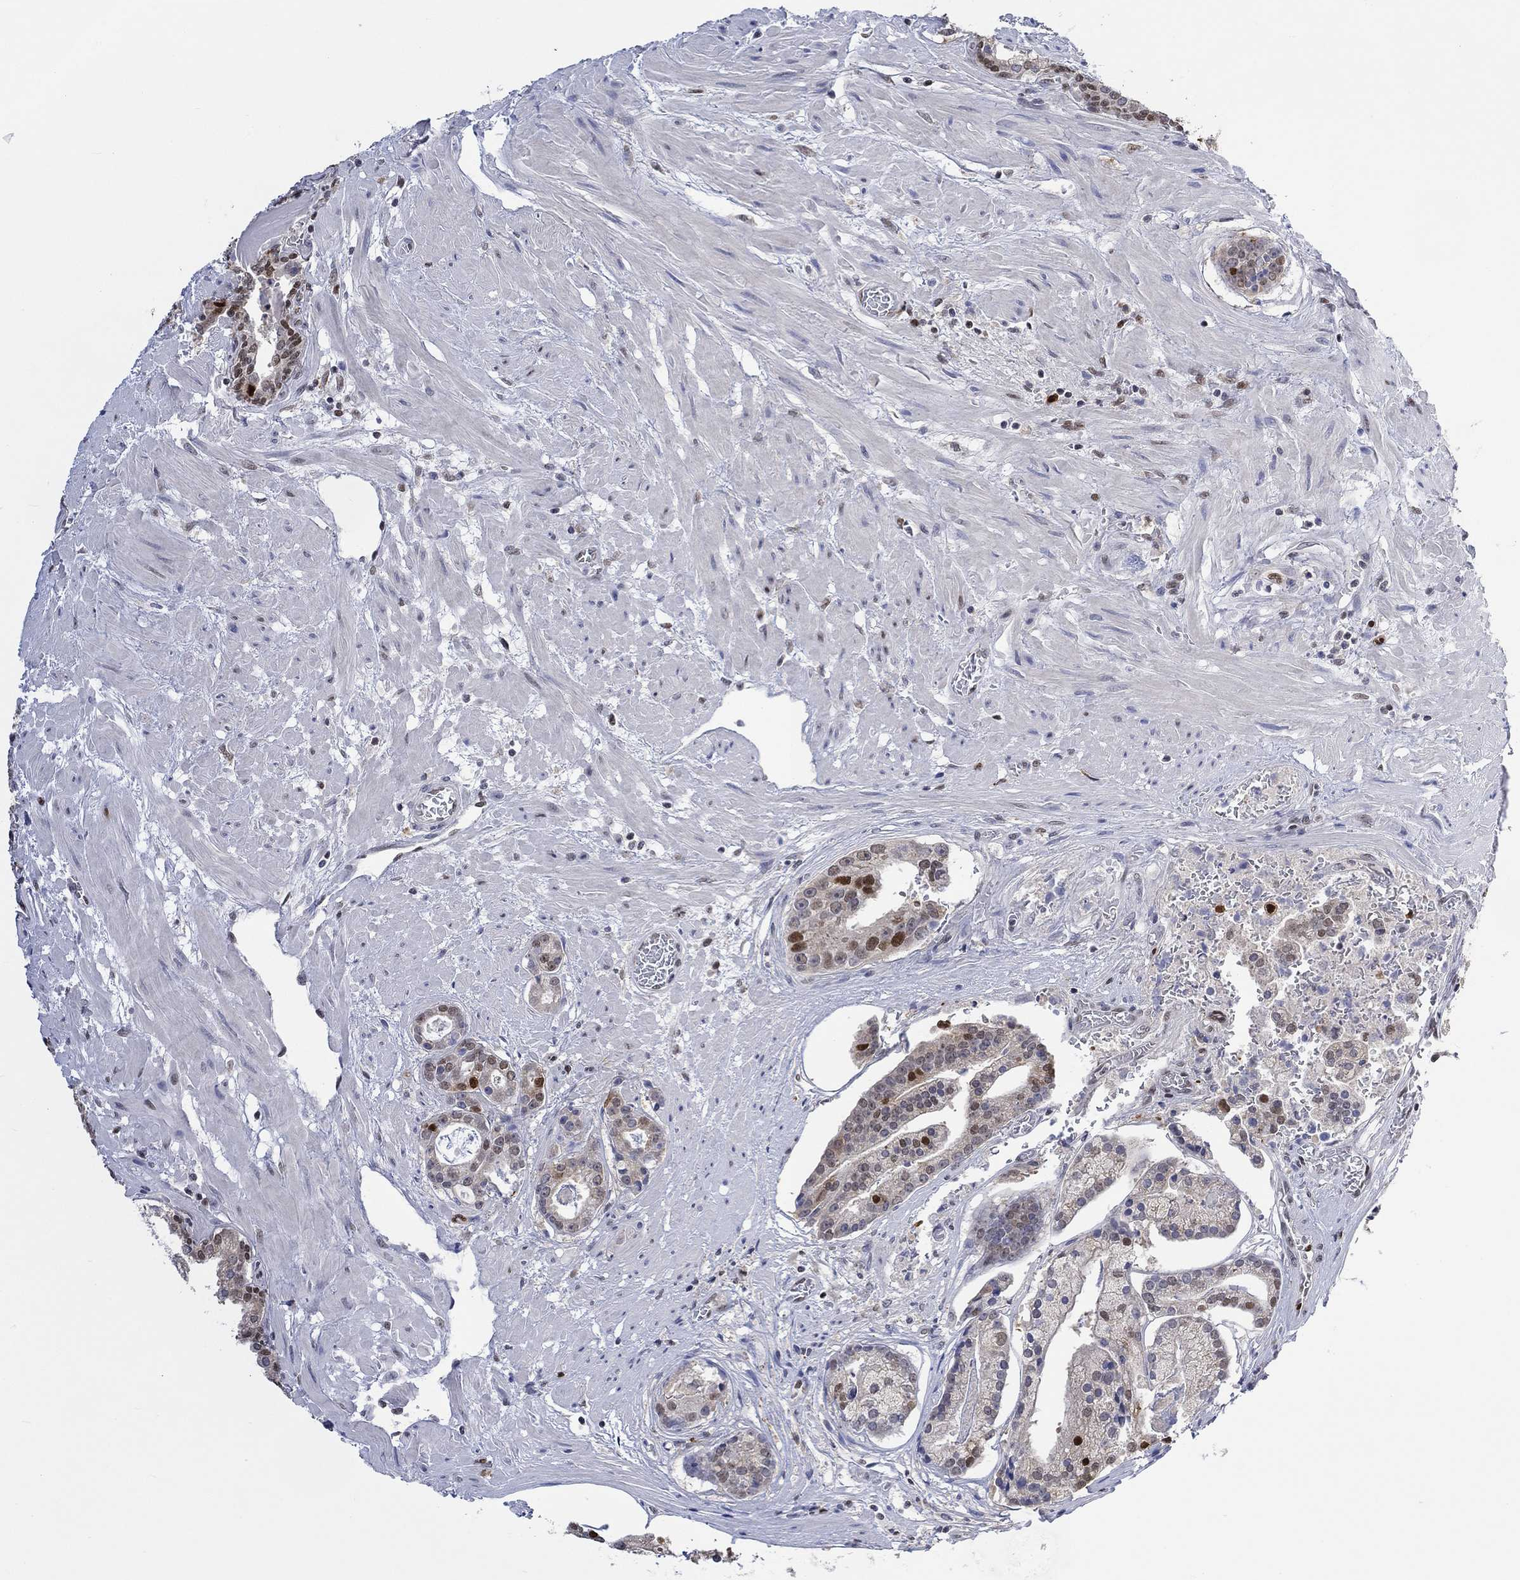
{"staining": {"intensity": "strong", "quantity": "<25%", "location": "nuclear"}, "tissue": "prostate cancer", "cell_type": "Tumor cells", "image_type": "cancer", "snomed": [{"axis": "morphology", "description": "Adenocarcinoma, NOS"}, {"axis": "topography", "description": "Prostate and seminal vesicle, NOS"}, {"axis": "topography", "description": "Prostate"}], "caption": "Tumor cells show medium levels of strong nuclear expression in approximately <25% of cells in human prostate cancer (adenocarcinoma).", "gene": "RAD54L2", "patient": {"sex": "male", "age": 44}}